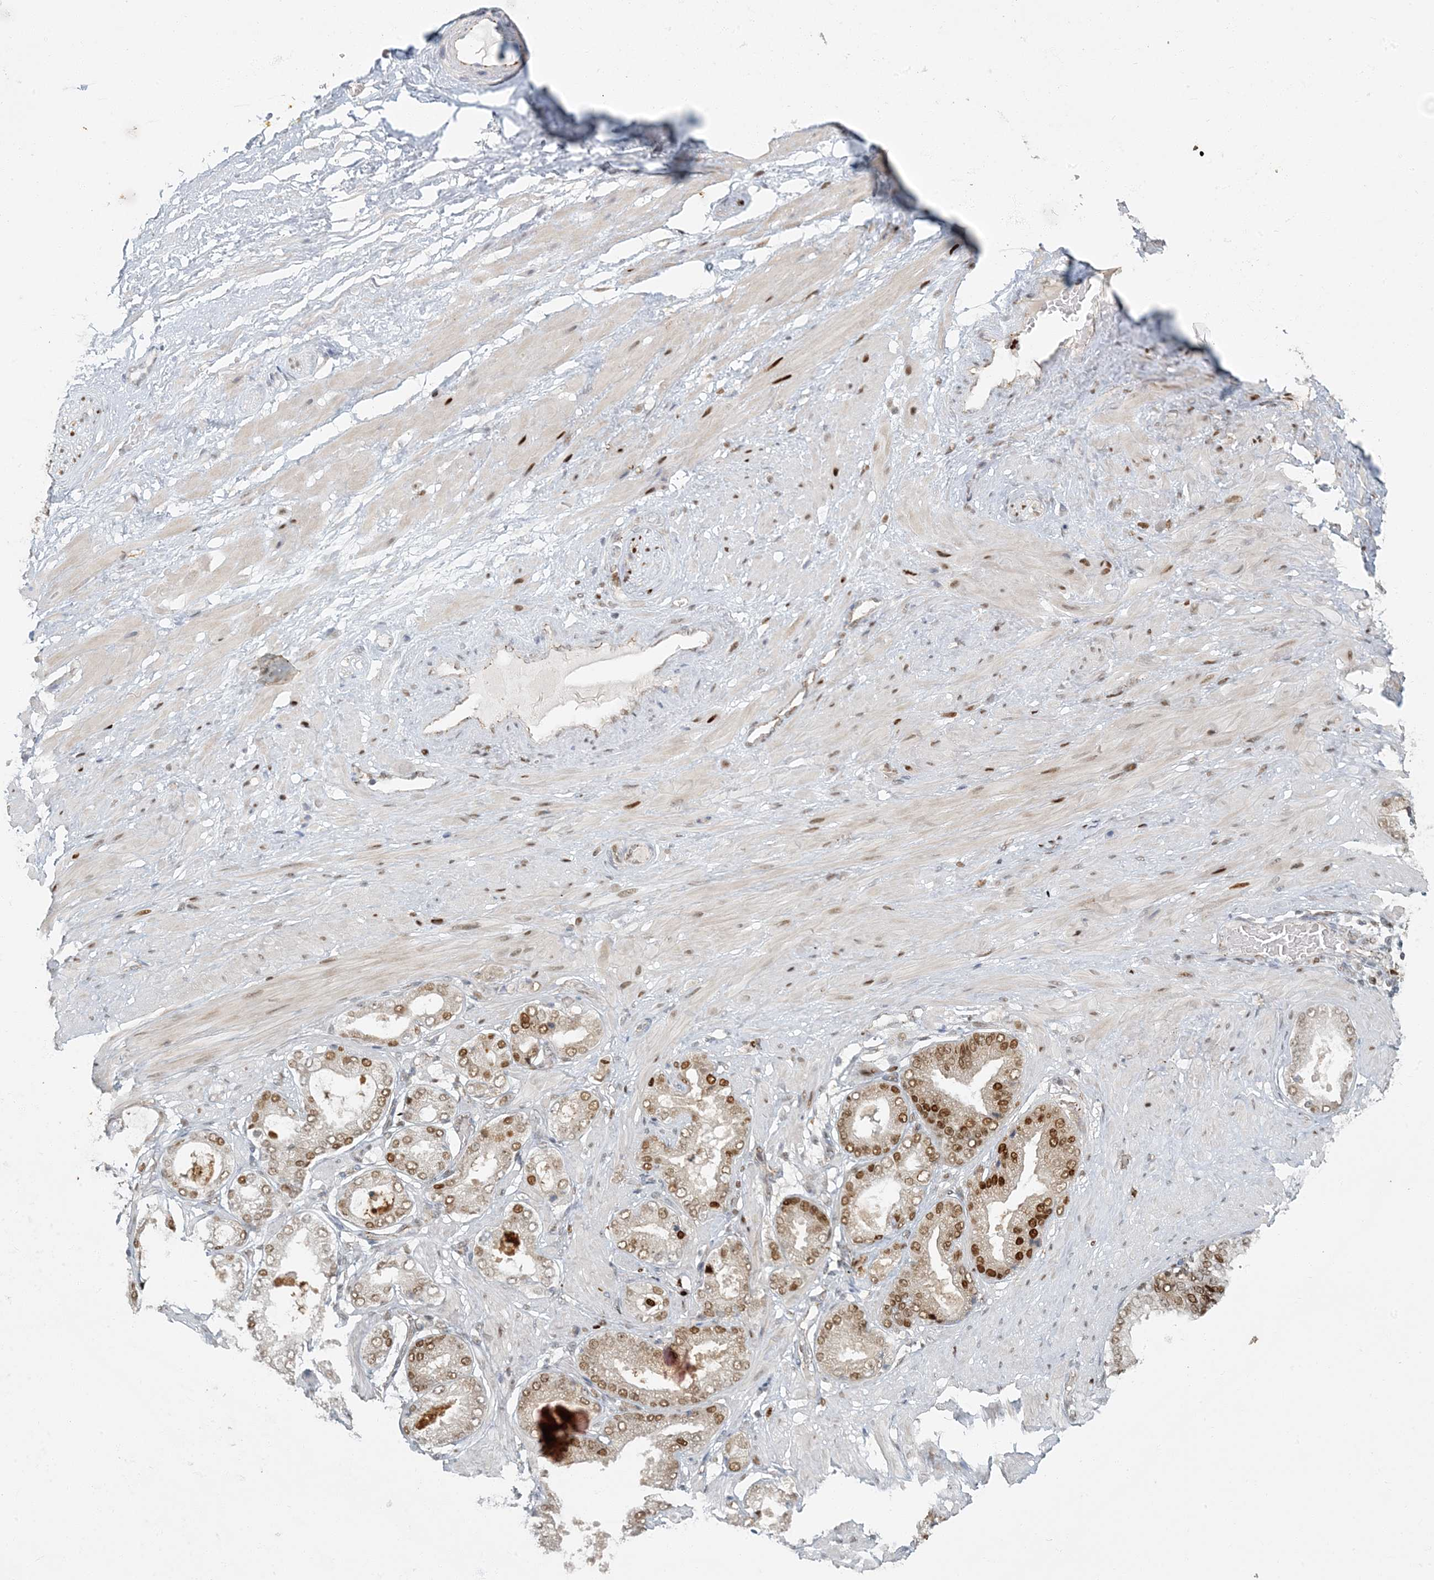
{"staining": {"intensity": "moderate", "quantity": "<25%", "location": "nuclear"}, "tissue": "adipose tissue", "cell_type": "Adipocytes", "image_type": "normal", "snomed": [{"axis": "morphology", "description": "Normal tissue, NOS"}, {"axis": "morphology", "description": "Adenocarcinoma, Low grade"}, {"axis": "topography", "description": "Prostate"}, {"axis": "topography", "description": "Peripheral nerve tissue"}], "caption": "Immunohistochemical staining of unremarkable adipose tissue displays moderate nuclear protein positivity in approximately <25% of adipocytes.", "gene": "AK9", "patient": {"sex": "male", "age": 63}}